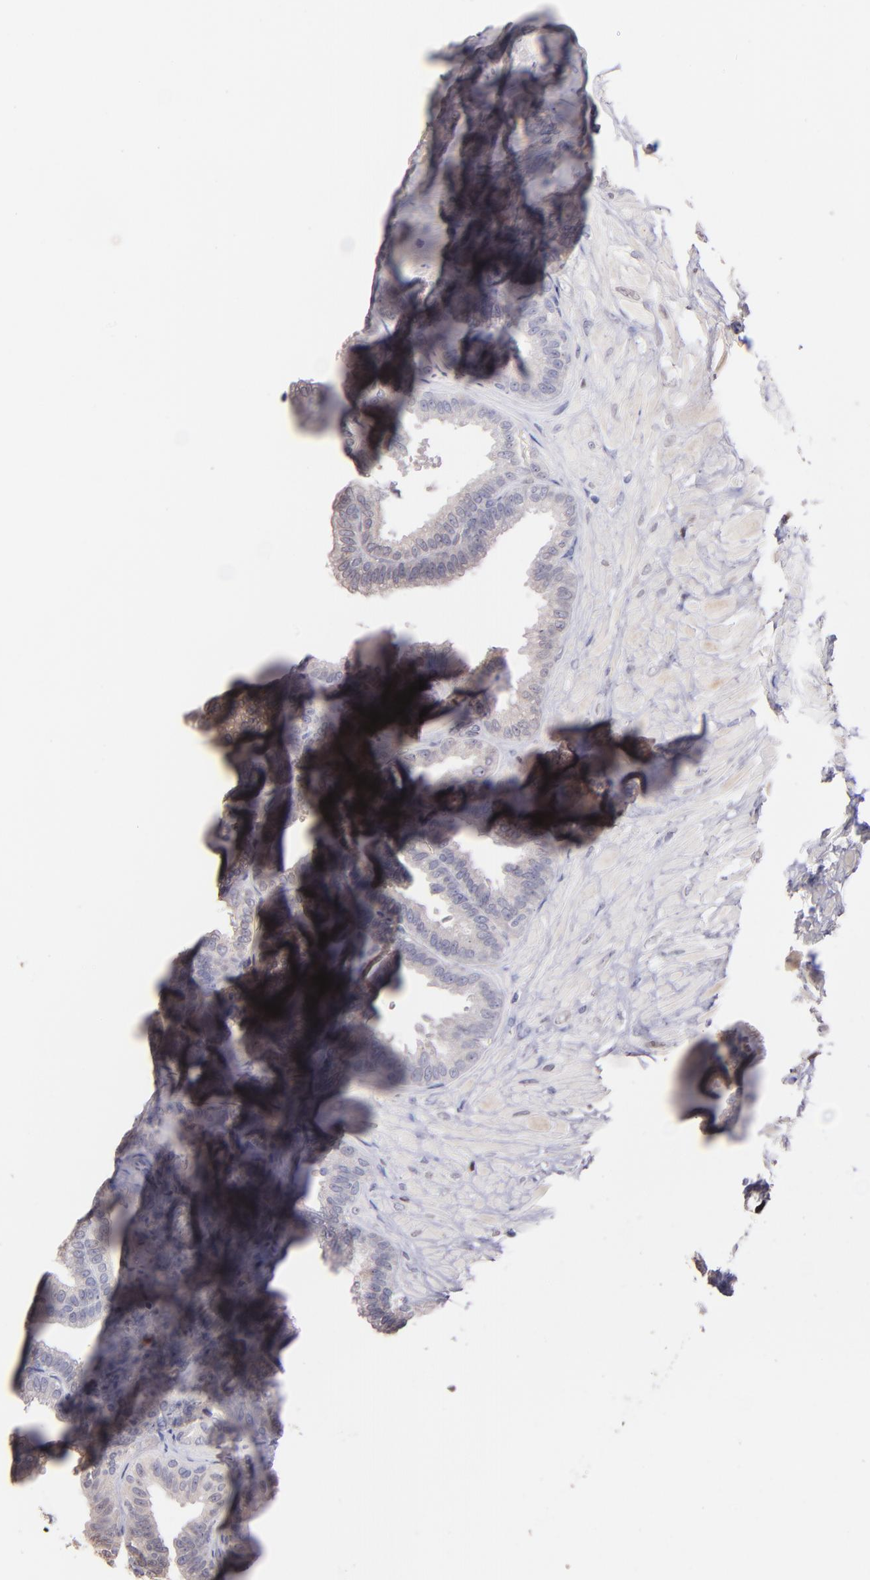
{"staining": {"intensity": "weak", "quantity": "25%-75%", "location": "cytoplasmic/membranous"}, "tissue": "seminal vesicle", "cell_type": "Glandular cells", "image_type": "normal", "snomed": [{"axis": "morphology", "description": "Normal tissue, NOS"}, {"axis": "topography", "description": "Seminal veicle"}], "caption": "This is an image of immunohistochemistry staining of unremarkable seminal vesicle, which shows weak staining in the cytoplasmic/membranous of glandular cells.", "gene": "NUP62CL", "patient": {"sex": "male", "age": 26}}